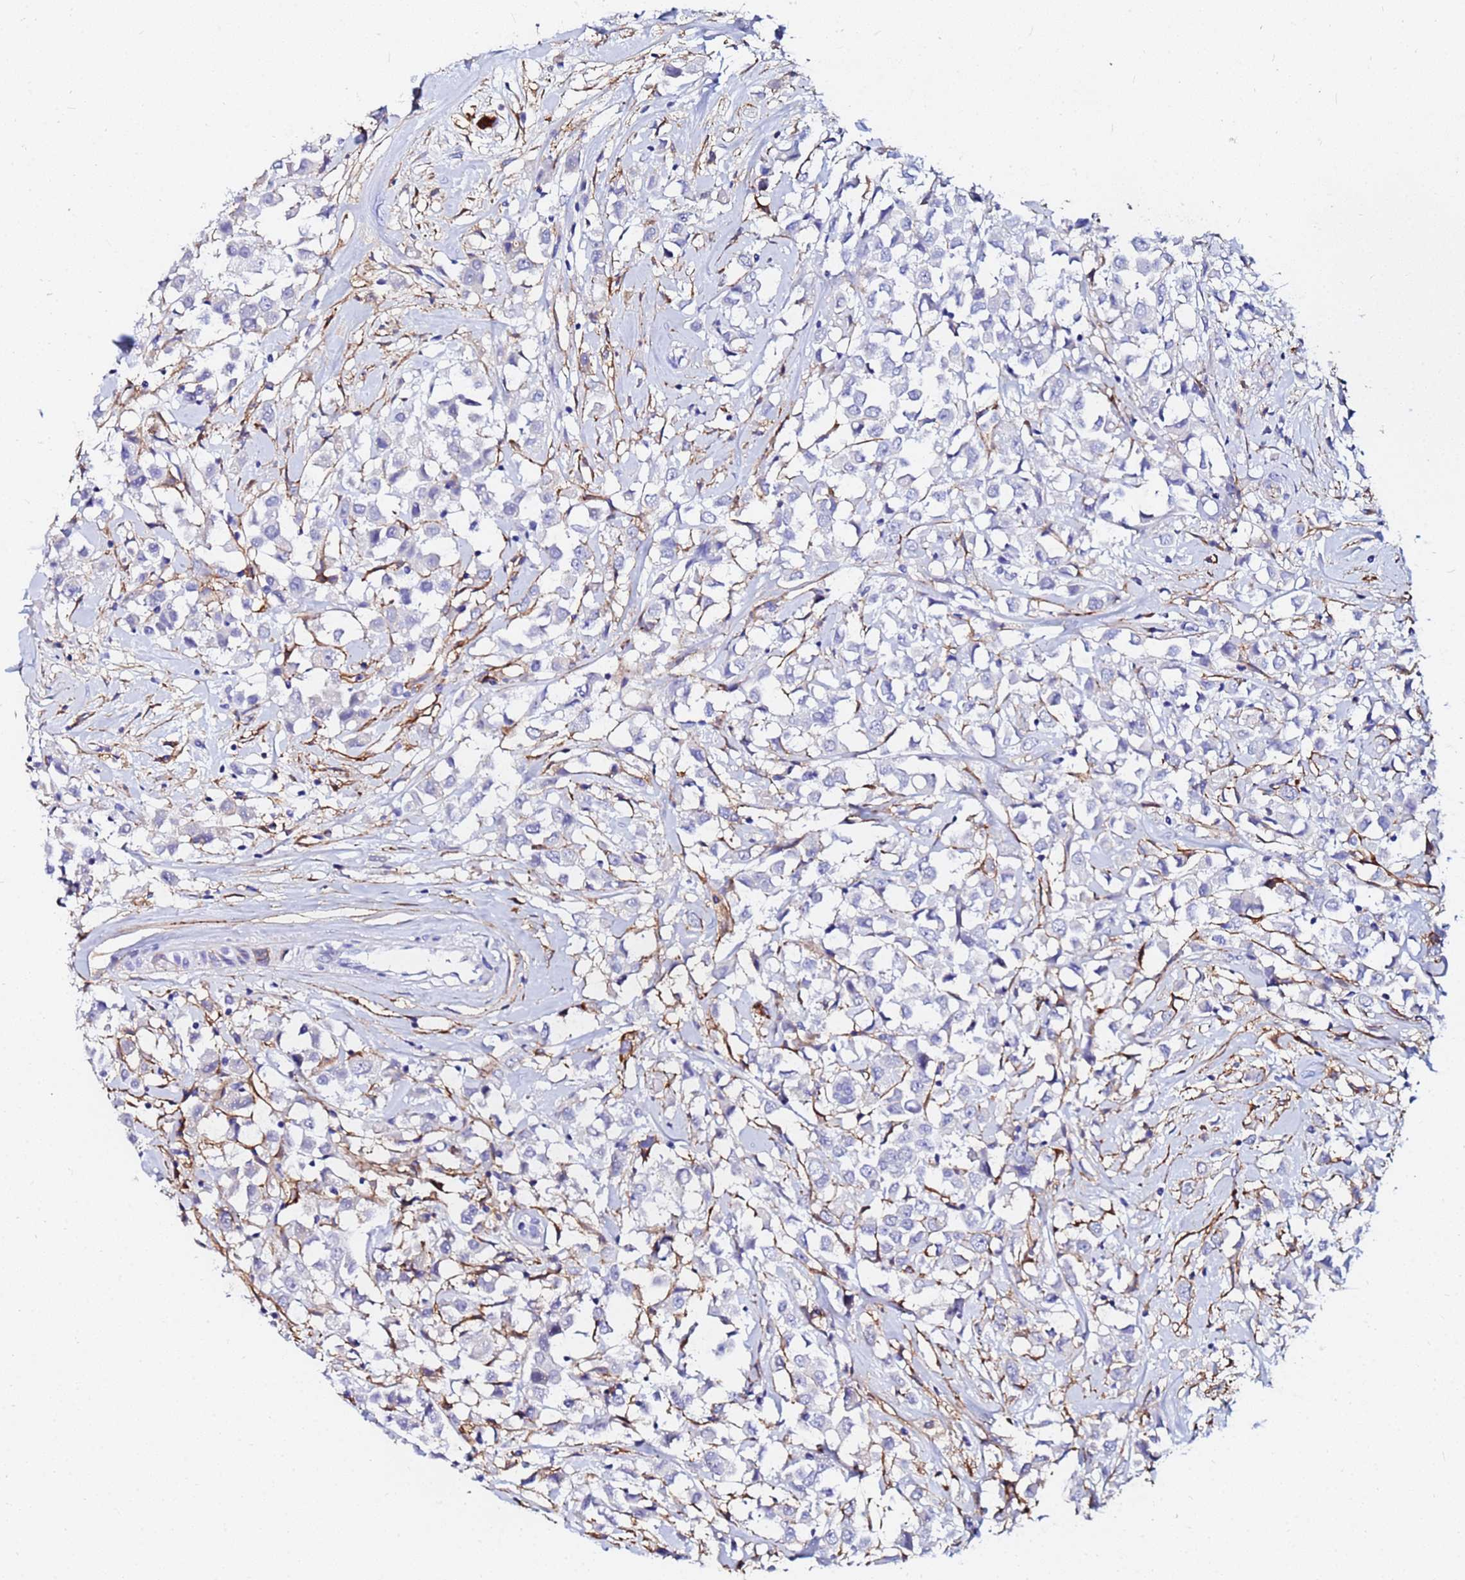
{"staining": {"intensity": "negative", "quantity": "none", "location": "none"}, "tissue": "breast cancer", "cell_type": "Tumor cells", "image_type": "cancer", "snomed": [{"axis": "morphology", "description": "Duct carcinoma"}, {"axis": "topography", "description": "Breast"}], "caption": "The photomicrograph shows no staining of tumor cells in breast cancer. (IHC, brightfield microscopy, high magnification).", "gene": "BASP1", "patient": {"sex": "female", "age": 61}}